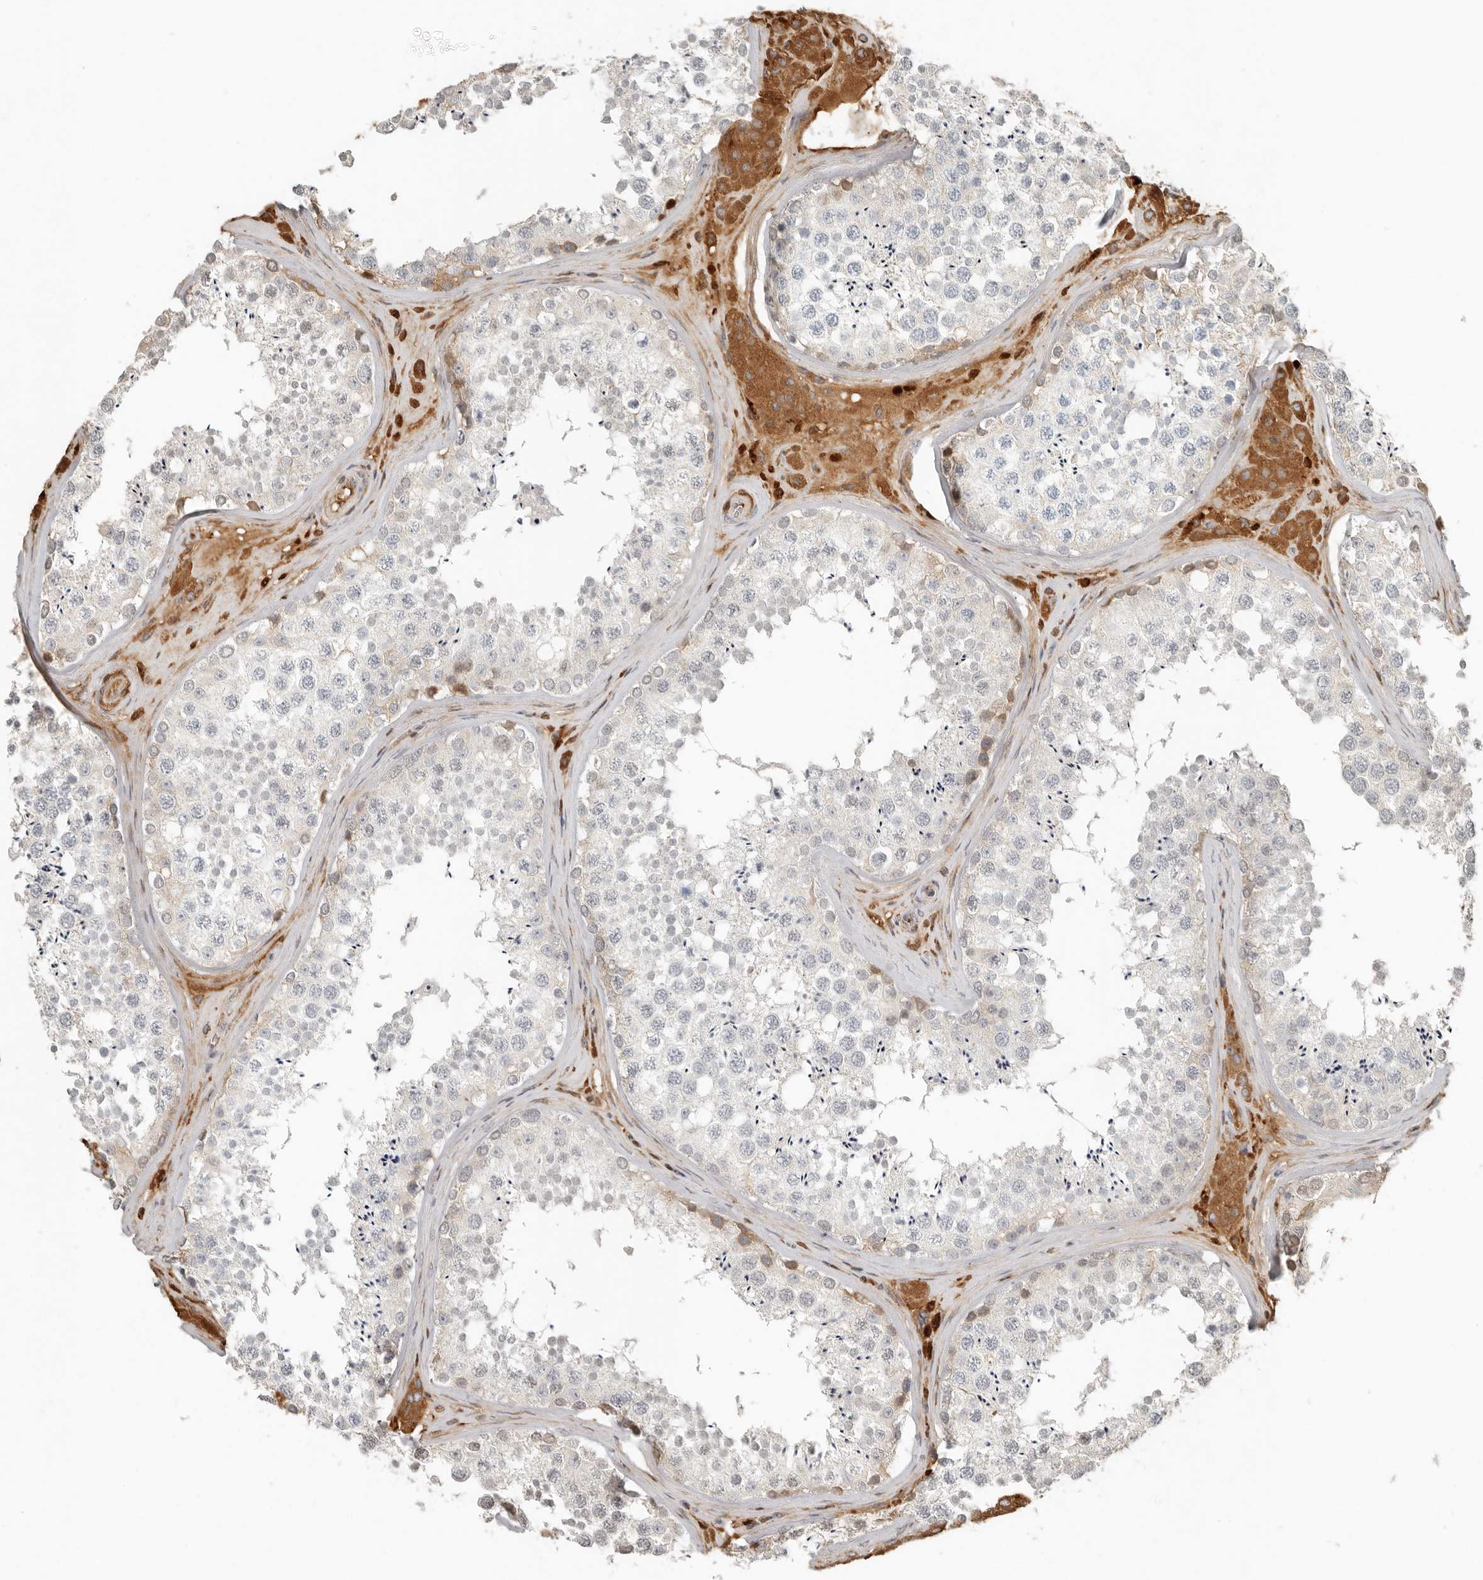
{"staining": {"intensity": "weak", "quantity": "<25%", "location": "cytoplasmic/membranous"}, "tissue": "testis", "cell_type": "Cells in seminiferous ducts", "image_type": "normal", "snomed": [{"axis": "morphology", "description": "Normal tissue, NOS"}, {"axis": "topography", "description": "Testis"}], "caption": "Immunohistochemical staining of benign testis demonstrates no significant expression in cells in seminiferous ducts.", "gene": "KLHL38", "patient": {"sex": "male", "age": 46}}